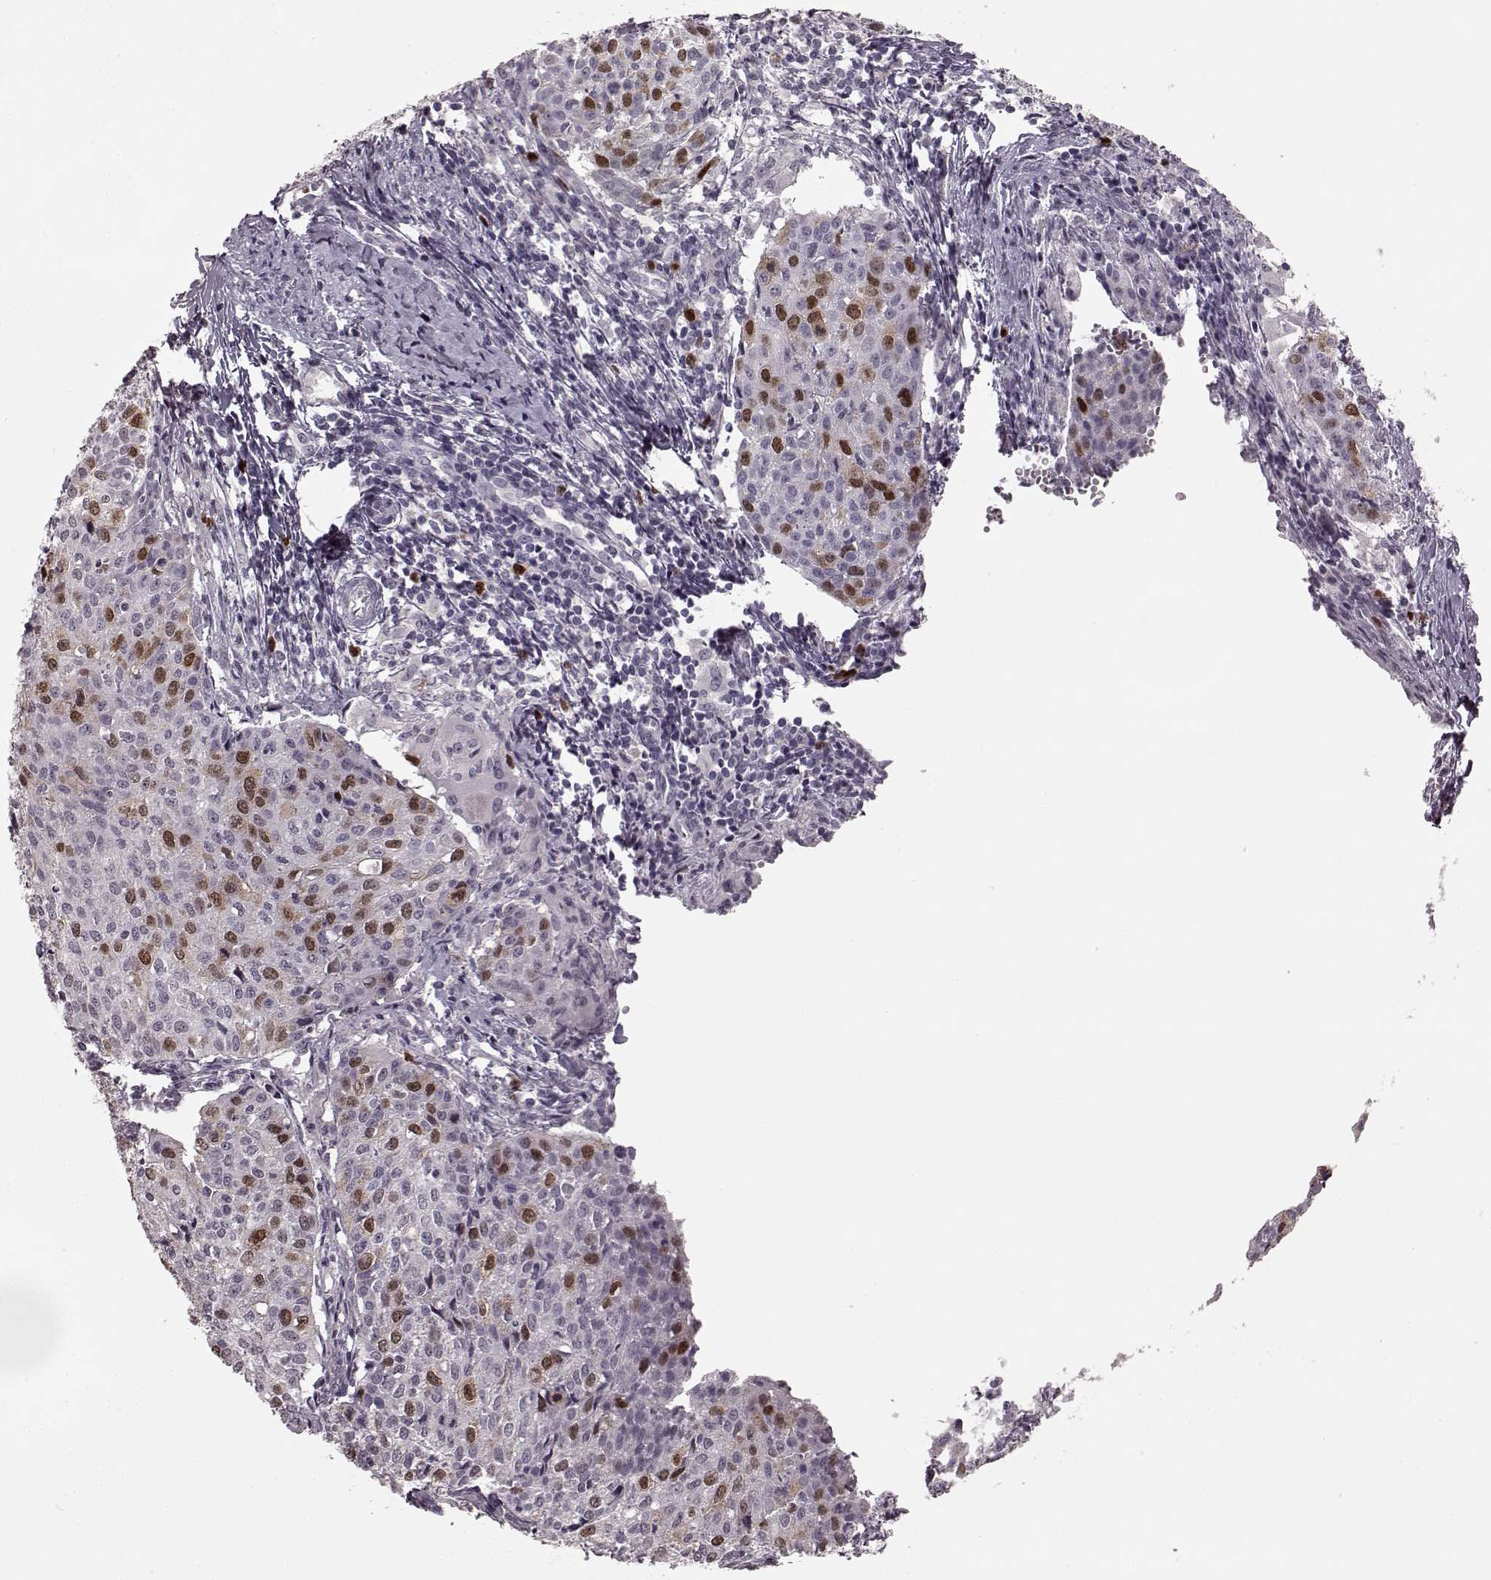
{"staining": {"intensity": "moderate", "quantity": "25%-75%", "location": "nuclear"}, "tissue": "cervical cancer", "cell_type": "Tumor cells", "image_type": "cancer", "snomed": [{"axis": "morphology", "description": "Squamous cell carcinoma, NOS"}, {"axis": "topography", "description": "Cervix"}], "caption": "High-magnification brightfield microscopy of cervical squamous cell carcinoma stained with DAB (brown) and counterstained with hematoxylin (blue). tumor cells exhibit moderate nuclear staining is seen in approximately25%-75% of cells.", "gene": "CCNA2", "patient": {"sex": "female", "age": 38}}